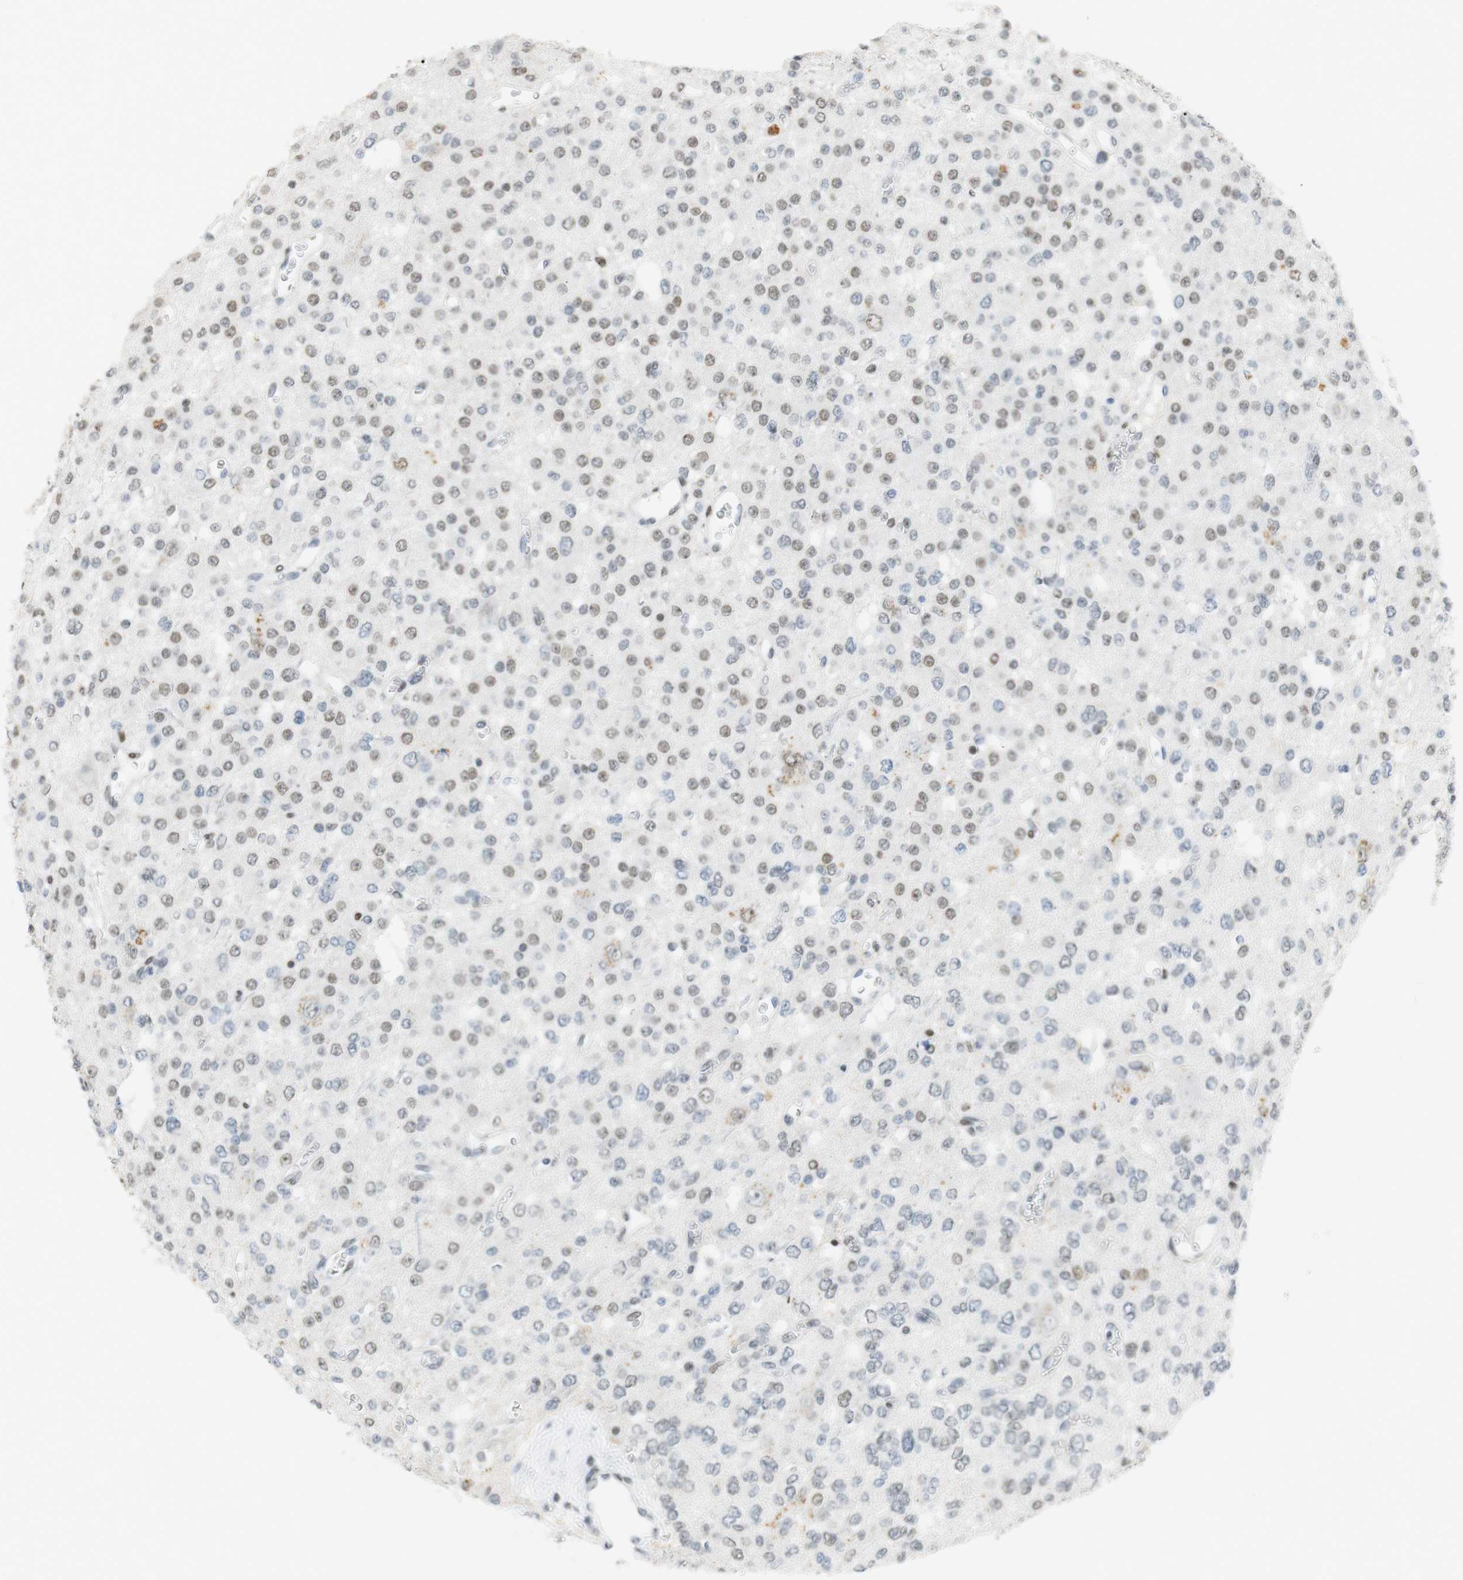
{"staining": {"intensity": "weak", "quantity": "25%-75%", "location": "nuclear"}, "tissue": "glioma", "cell_type": "Tumor cells", "image_type": "cancer", "snomed": [{"axis": "morphology", "description": "Glioma, malignant, Low grade"}, {"axis": "topography", "description": "Brain"}], "caption": "Weak nuclear staining for a protein is appreciated in about 25%-75% of tumor cells of glioma using immunohistochemistry (IHC).", "gene": "BMI1", "patient": {"sex": "male", "age": 38}}